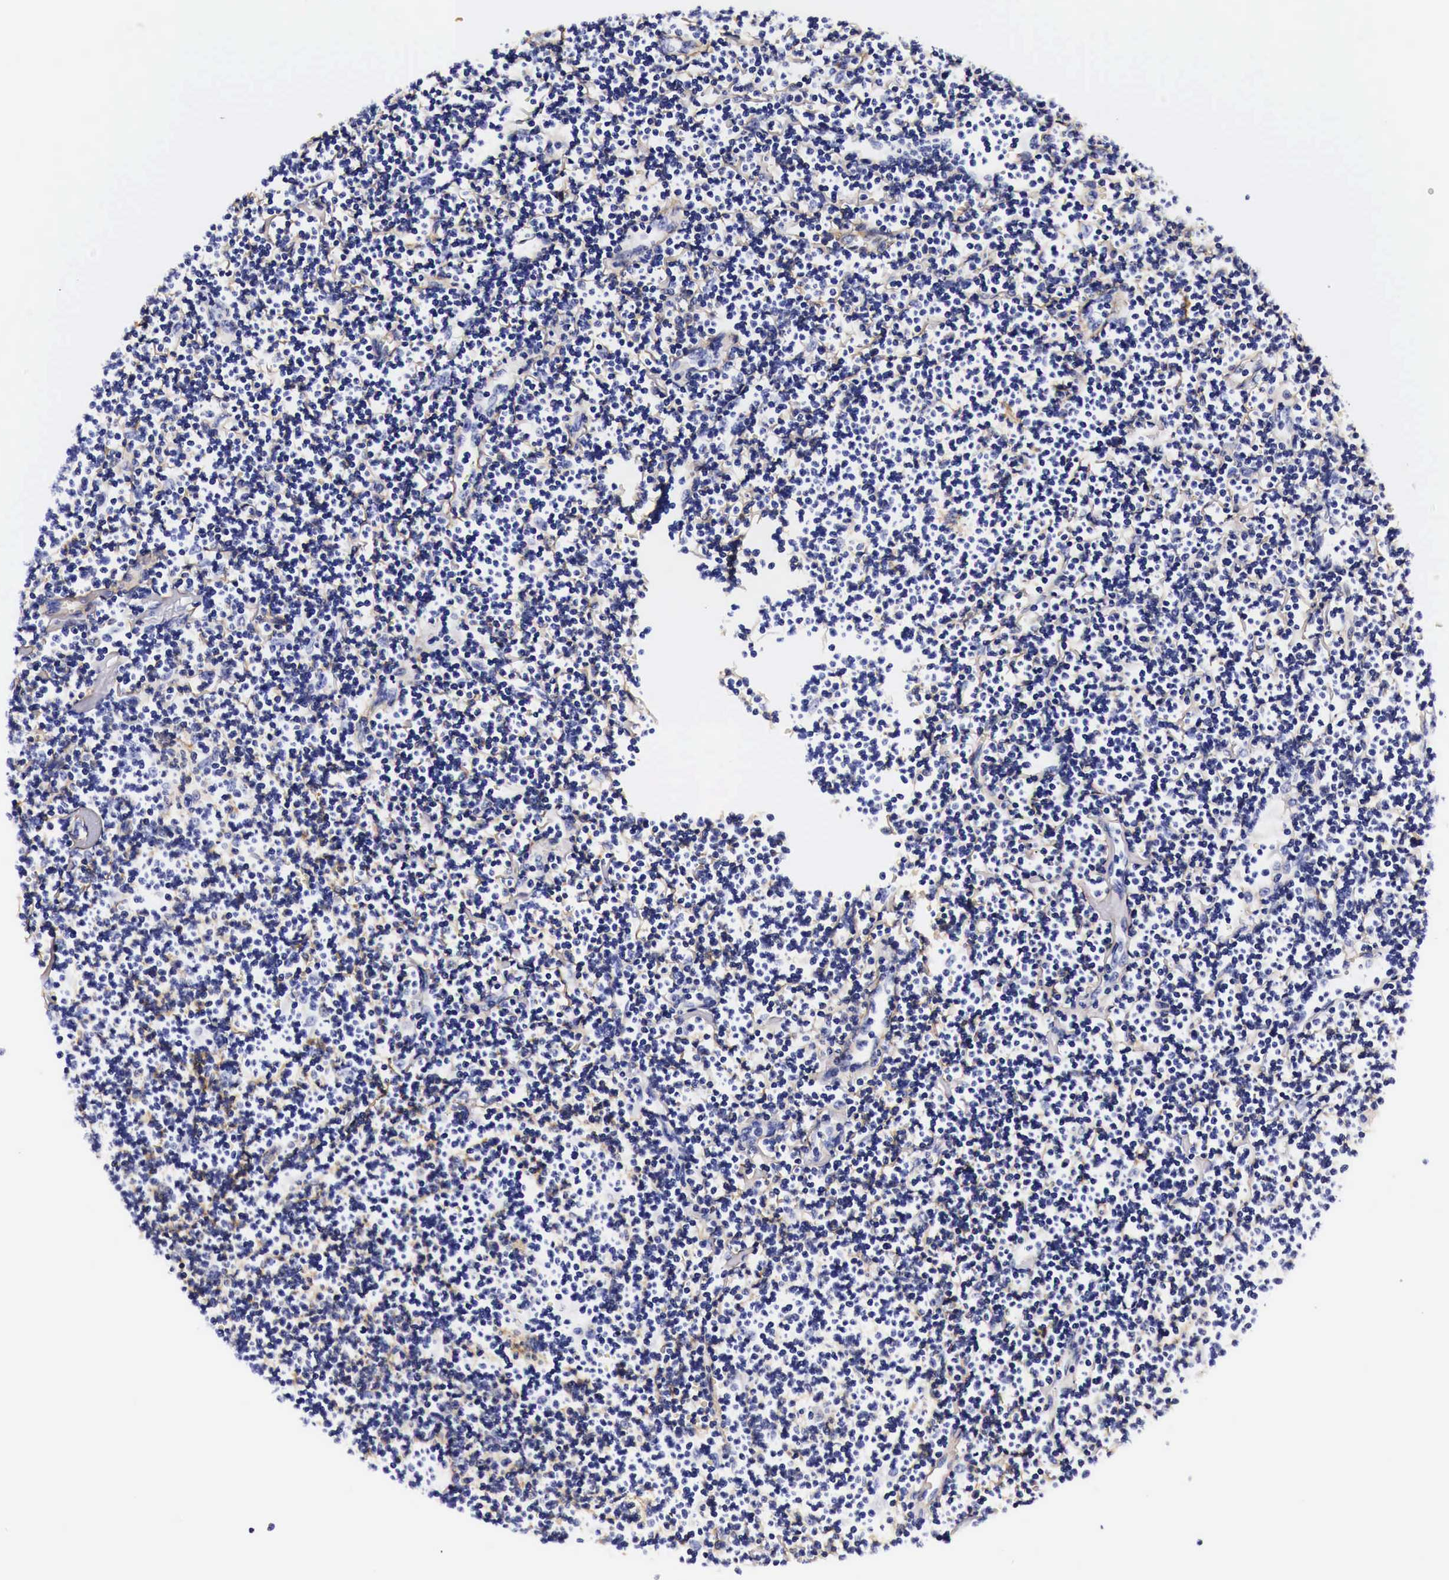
{"staining": {"intensity": "negative", "quantity": "none", "location": "none"}, "tissue": "lymphoma", "cell_type": "Tumor cells", "image_type": "cancer", "snomed": [{"axis": "morphology", "description": "Malignant lymphoma, non-Hodgkin's type, Low grade"}, {"axis": "topography", "description": "Lymph node"}], "caption": "Micrograph shows no protein positivity in tumor cells of lymphoma tissue.", "gene": "EGFR", "patient": {"sex": "male", "age": 65}}